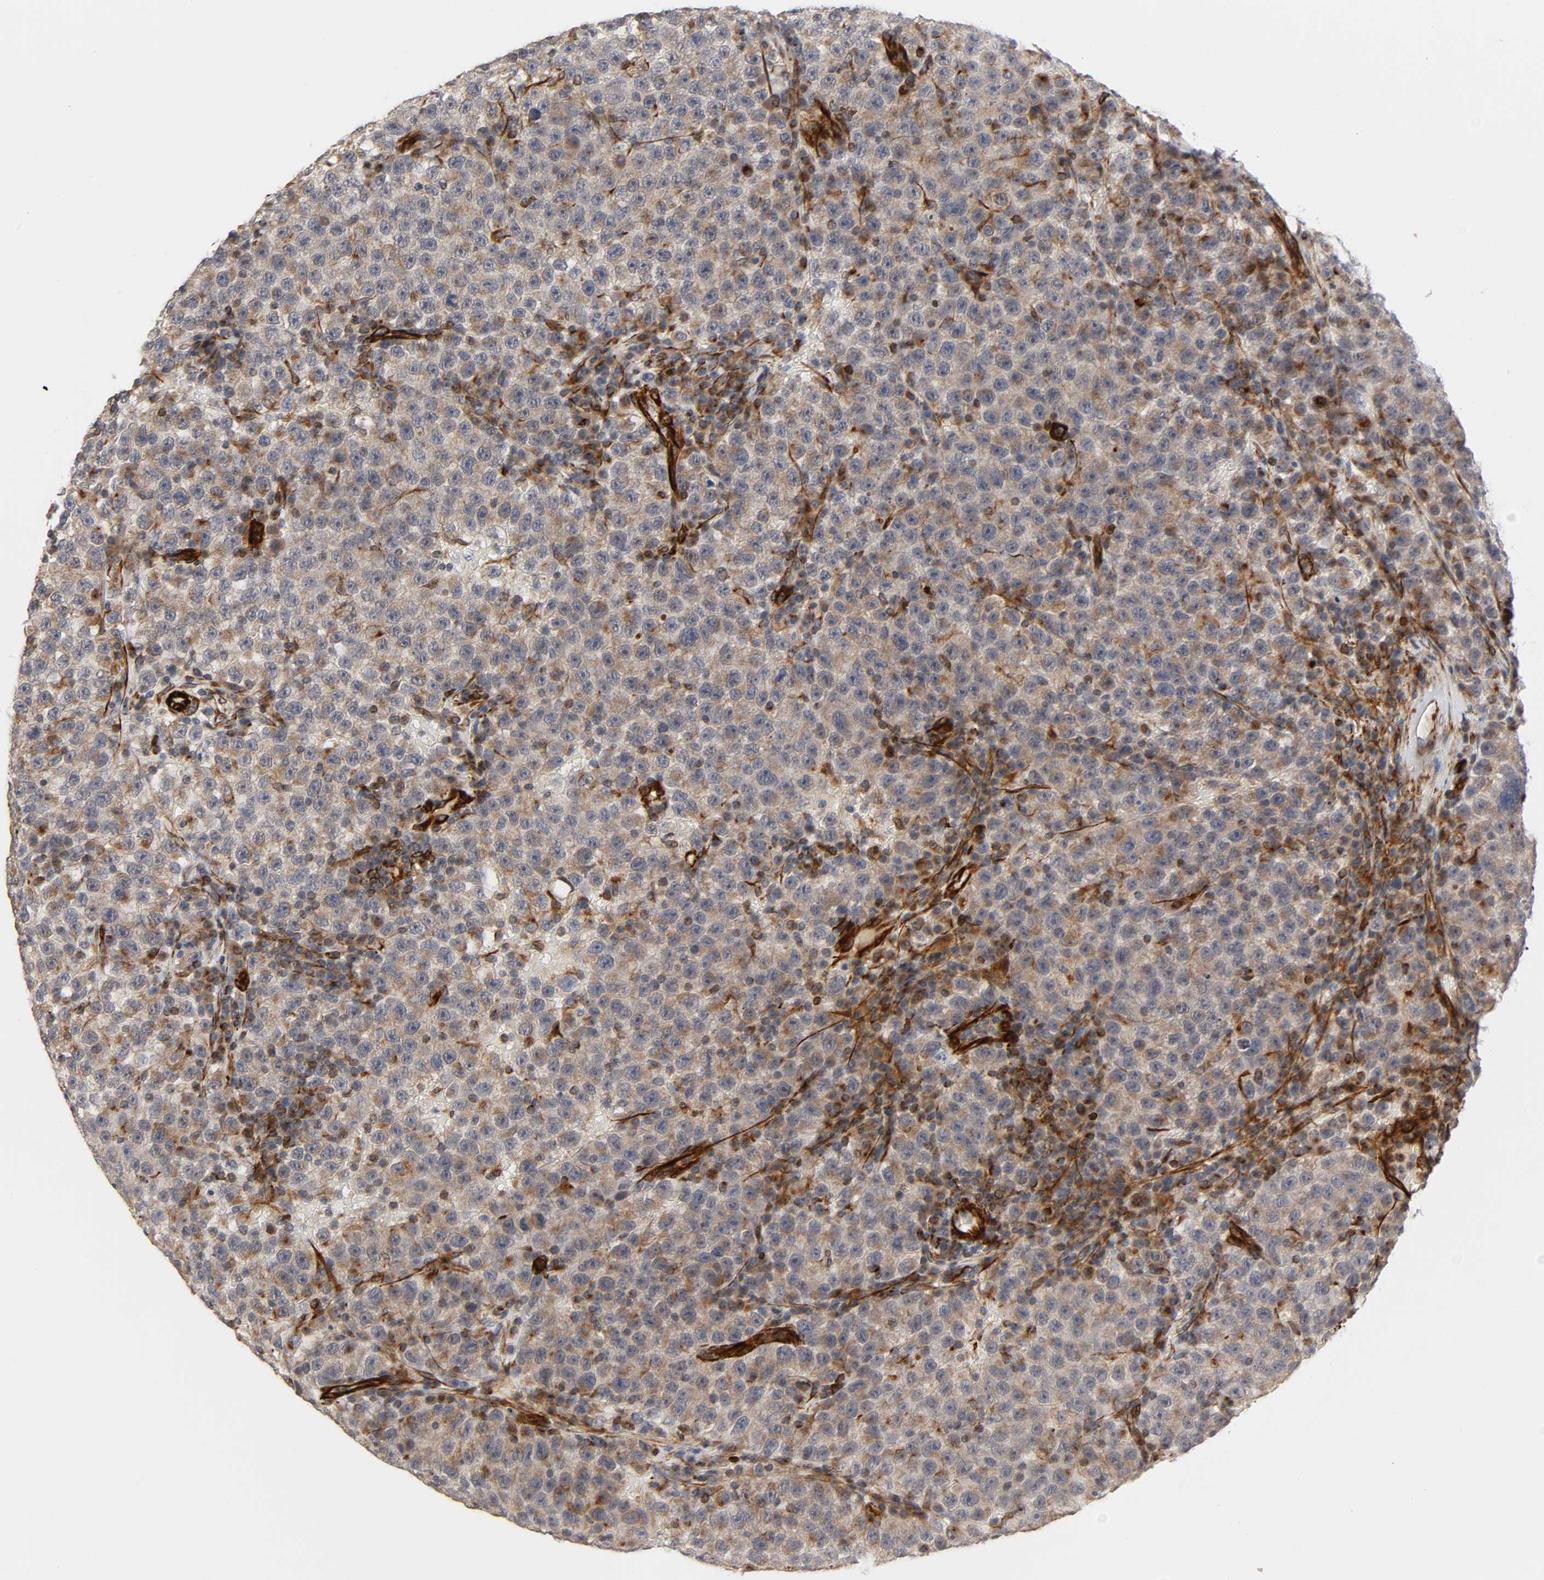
{"staining": {"intensity": "moderate", "quantity": ">75%", "location": "cytoplasmic/membranous"}, "tissue": "testis cancer", "cell_type": "Tumor cells", "image_type": "cancer", "snomed": [{"axis": "morphology", "description": "Seminoma, NOS"}, {"axis": "topography", "description": "Testis"}], "caption": "Immunohistochemical staining of testis seminoma reveals moderate cytoplasmic/membranous protein expression in approximately >75% of tumor cells.", "gene": "FAM118A", "patient": {"sex": "male", "age": 22}}